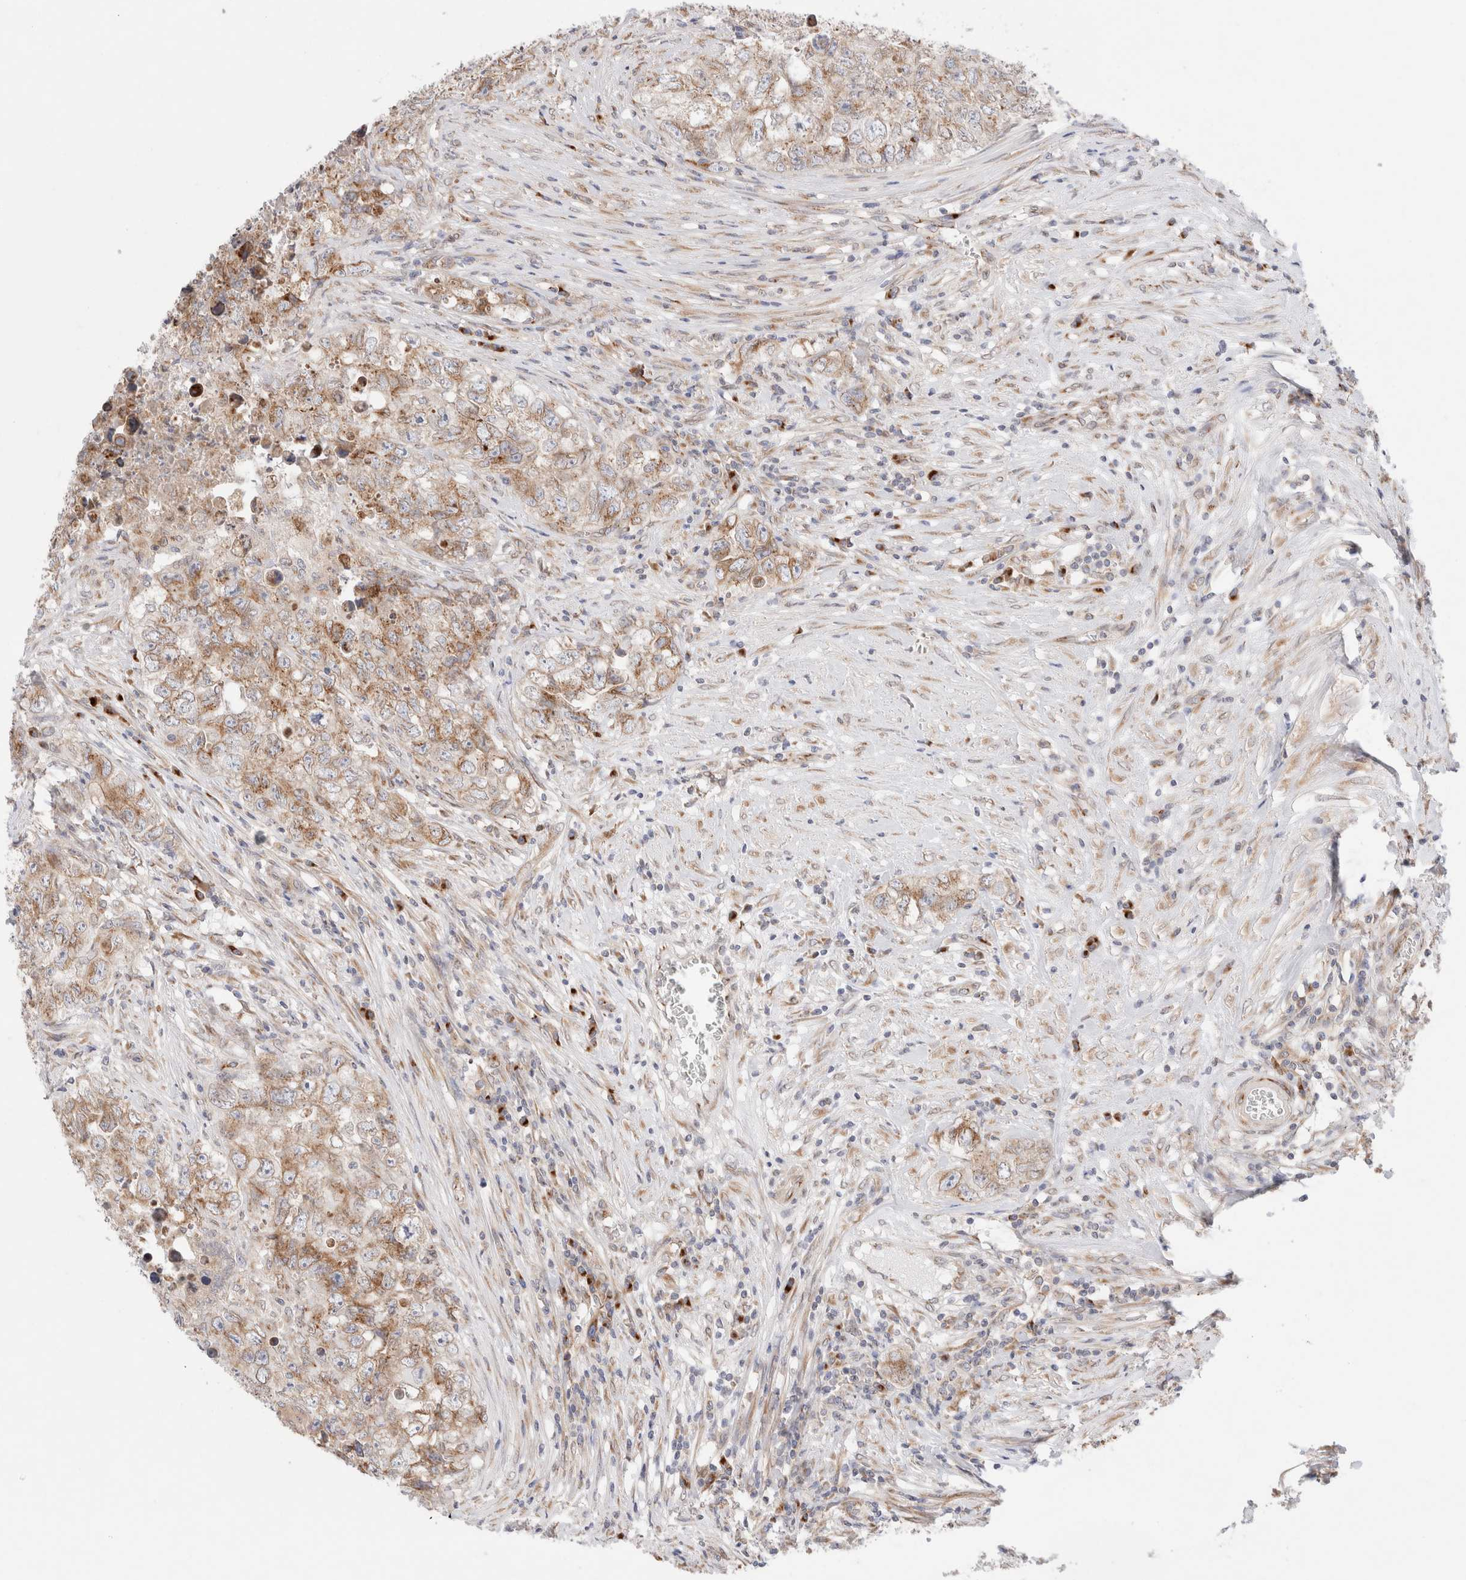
{"staining": {"intensity": "moderate", "quantity": ">75%", "location": "cytoplasmic/membranous"}, "tissue": "testis cancer", "cell_type": "Tumor cells", "image_type": "cancer", "snomed": [{"axis": "morphology", "description": "Seminoma, NOS"}, {"axis": "morphology", "description": "Carcinoma, Embryonal, NOS"}, {"axis": "topography", "description": "Testis"}], "caption": "Moderate cytoplasmic/membranous positivity is seen in approximately >75% of tumor cells in seminoma (testis).", "gene": "LMAN2L", "patient": {"sex": "male", "age": 43}}